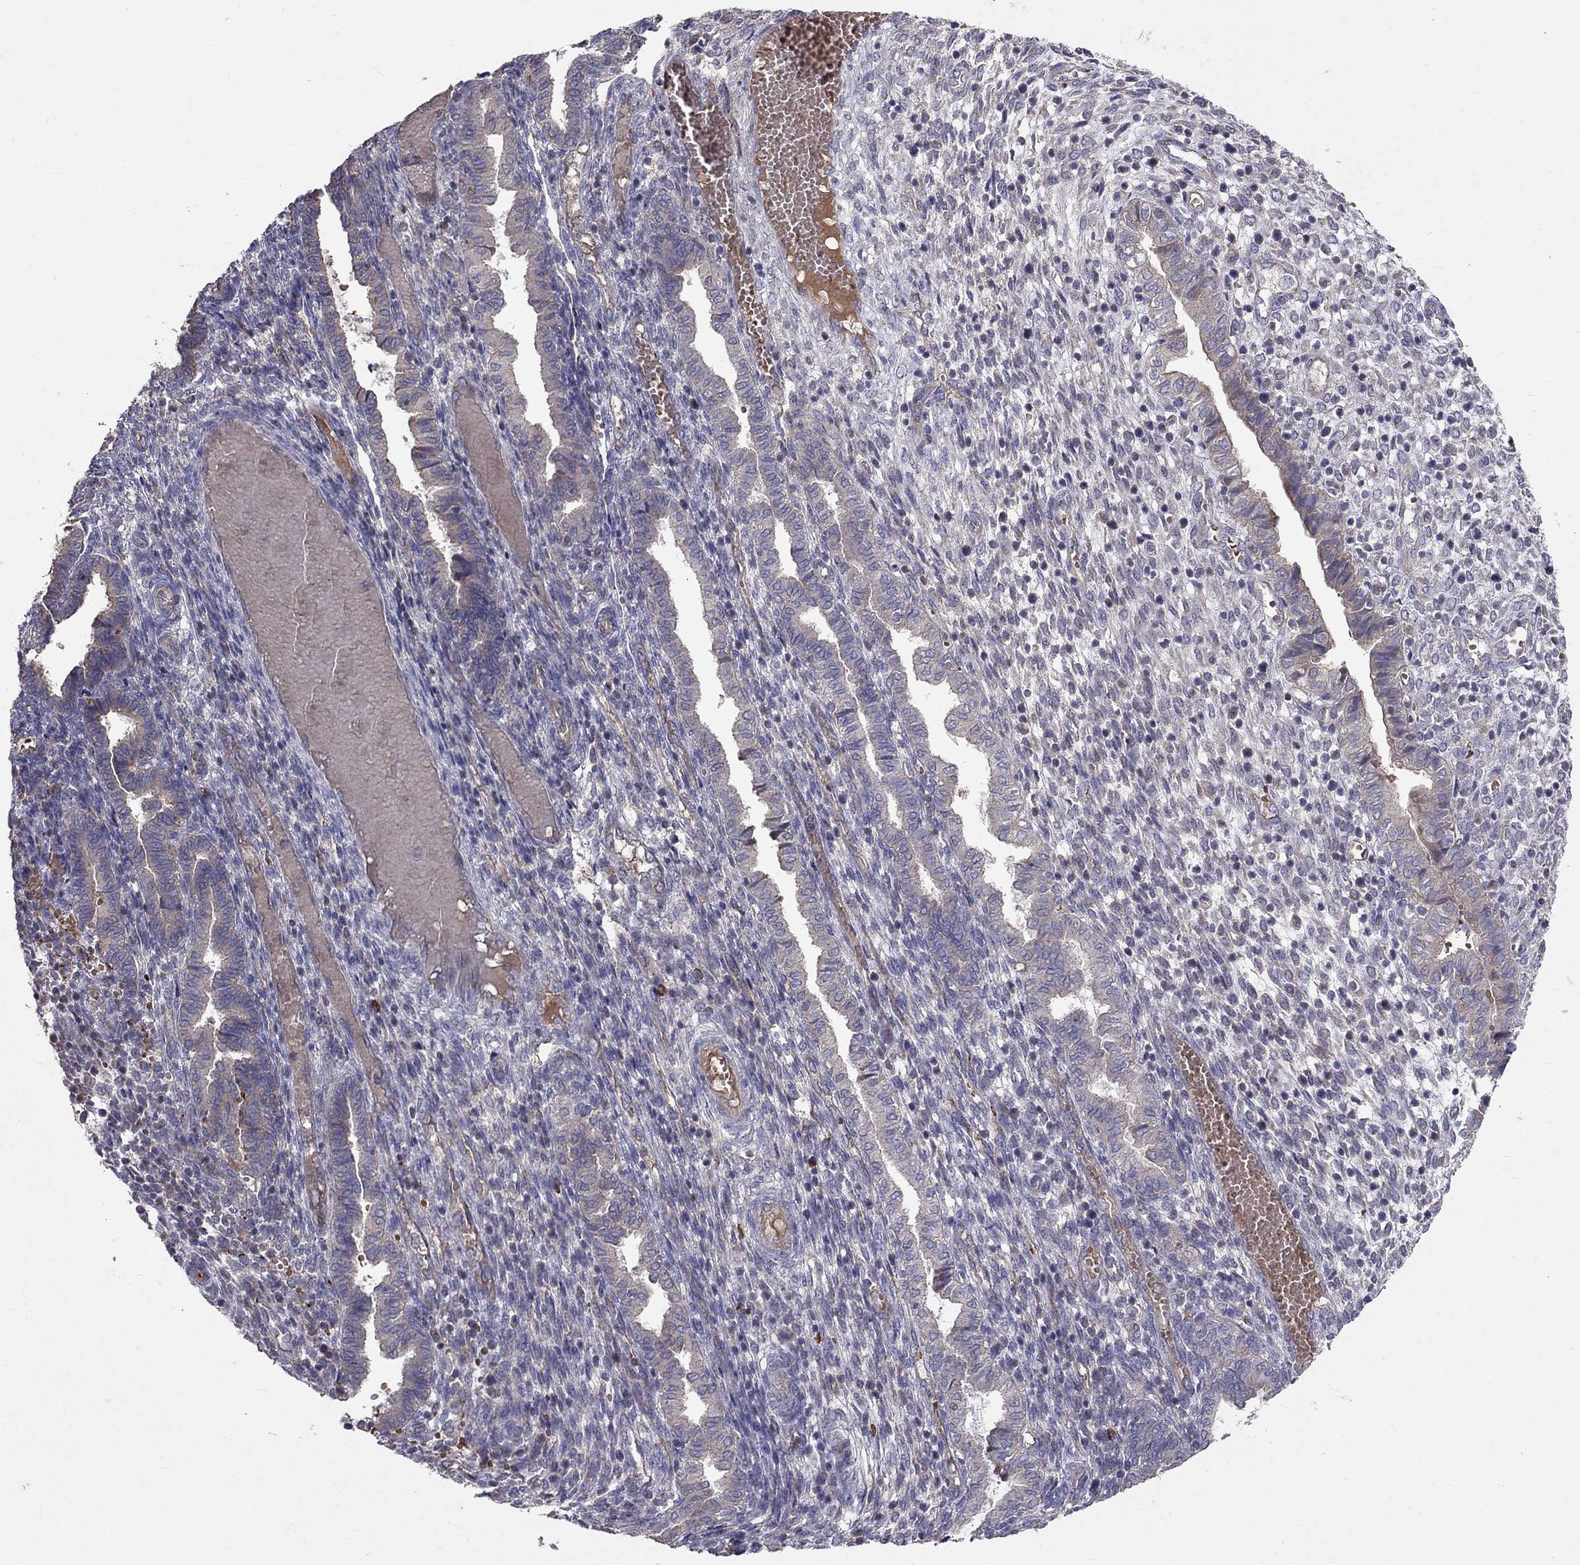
{"staining": {"intensity": "negative", "quantity": "none", "location": "none"}, "tissue": "endometrium", "cell_type": "Cells in endometrial stroma", "image_type": "normal", "snomed": [{"axis": "morphology", "description": "Normal tissue, NOS"}, {"axis": "topography", "description": "Endometrium"}], "caption": "DAB (3,3'-diaminobenzidine) immunohistochemical staining of benign human endometrium displays no significant positivity in cells in endometrial stroma. (DAB IHC, high magnification).", "gene": "PIK3CG", "patient": {"sex": "female", "age": 43}}